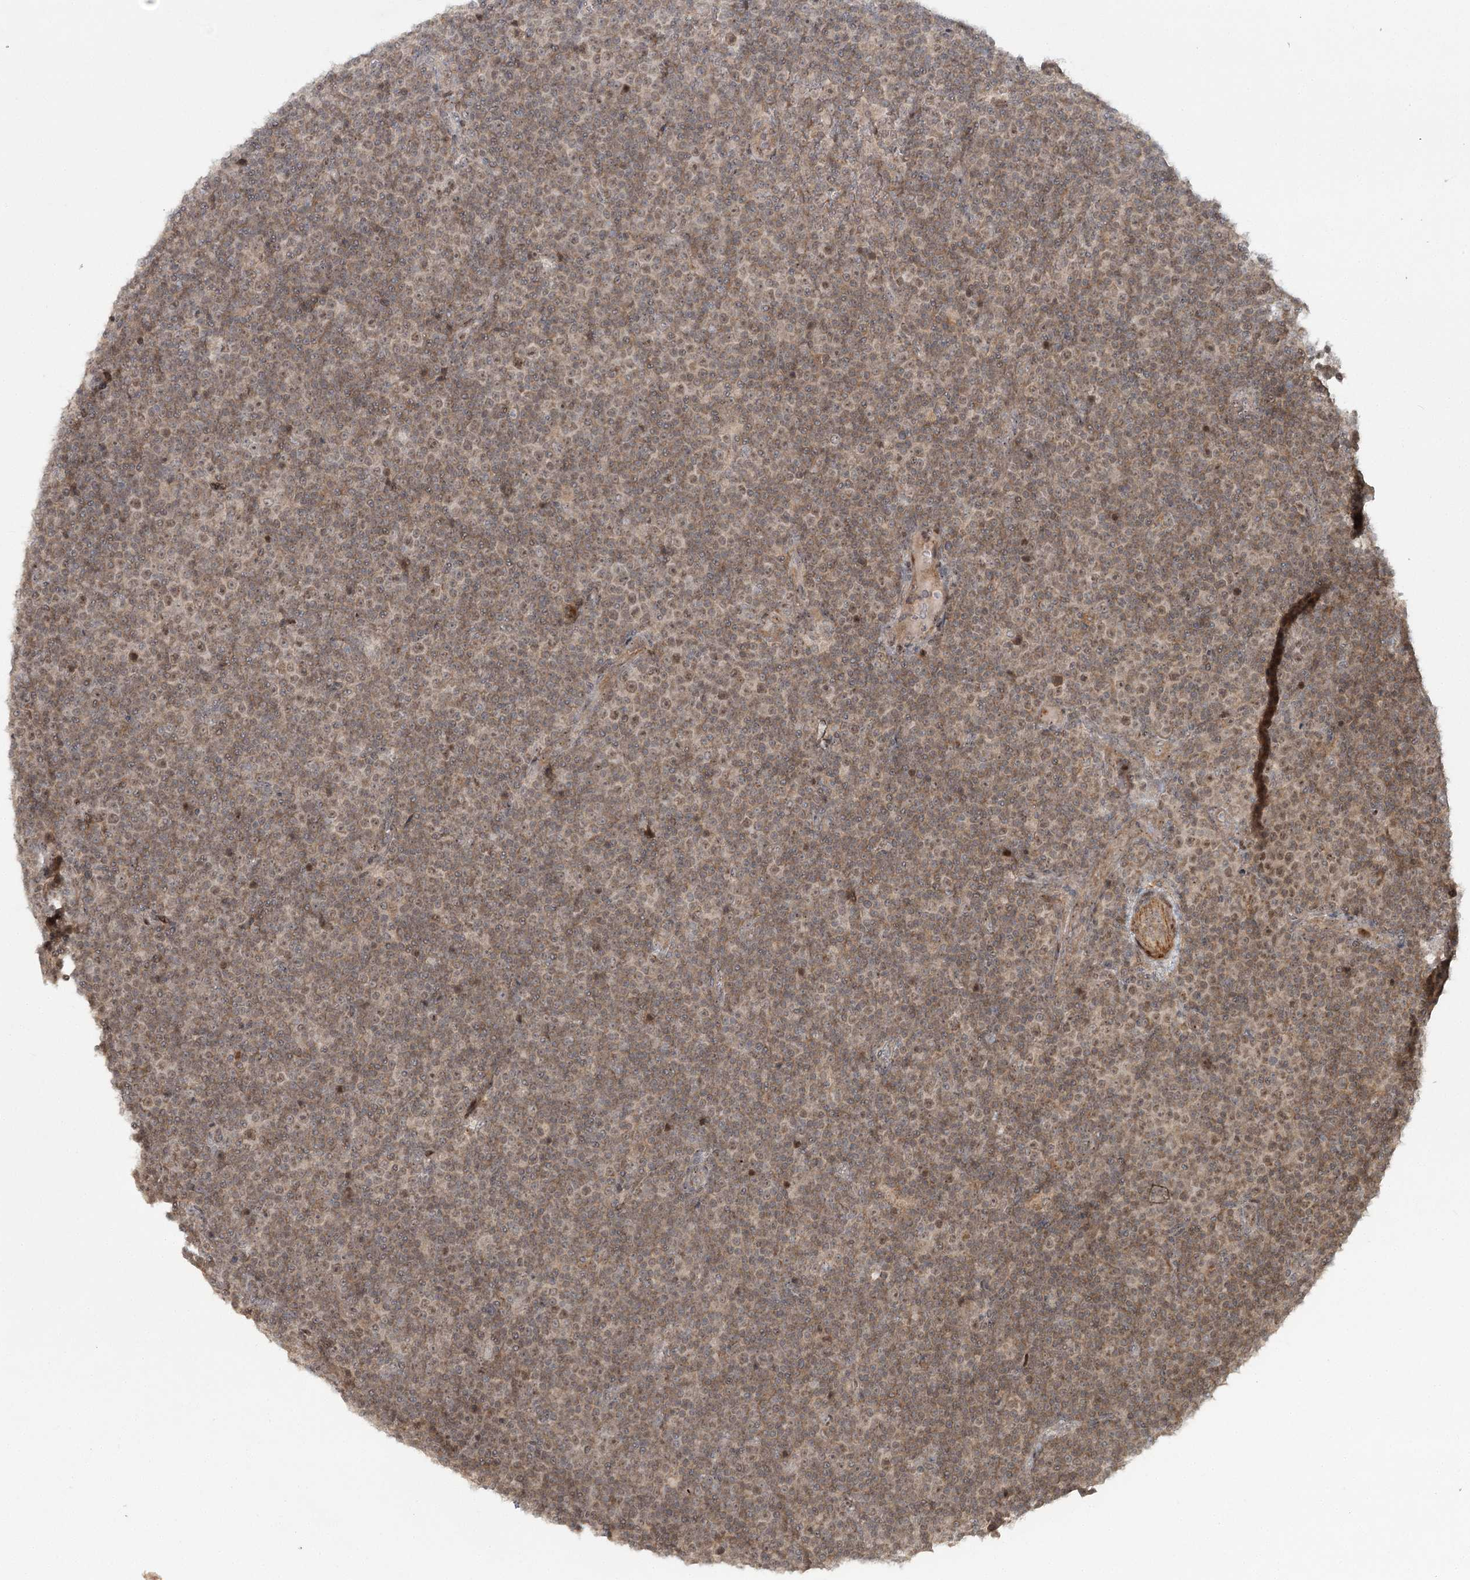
{"staining": {"intensity": "weak", "quantity": "25%-75%", "location": "nuclear"}, "tissue": "lymphoma", "cell_type": "Tumor cells", "image_type": "cancer", "snomed": [{"axis": "morphology", "description": "Malignant lymphoma, non-Hodgkin's type, Low grade"}, {"axis": "topography", "description": "Lymph node"}], "caption": "Approximately 25%-75% of tumor cells in human lymphoma exhibit weak nuclear protein positivity as visualized by brown immunohistochemical staining.", "gene": "SH2D3A", "patient": {"sex": "female", "age": 67}}